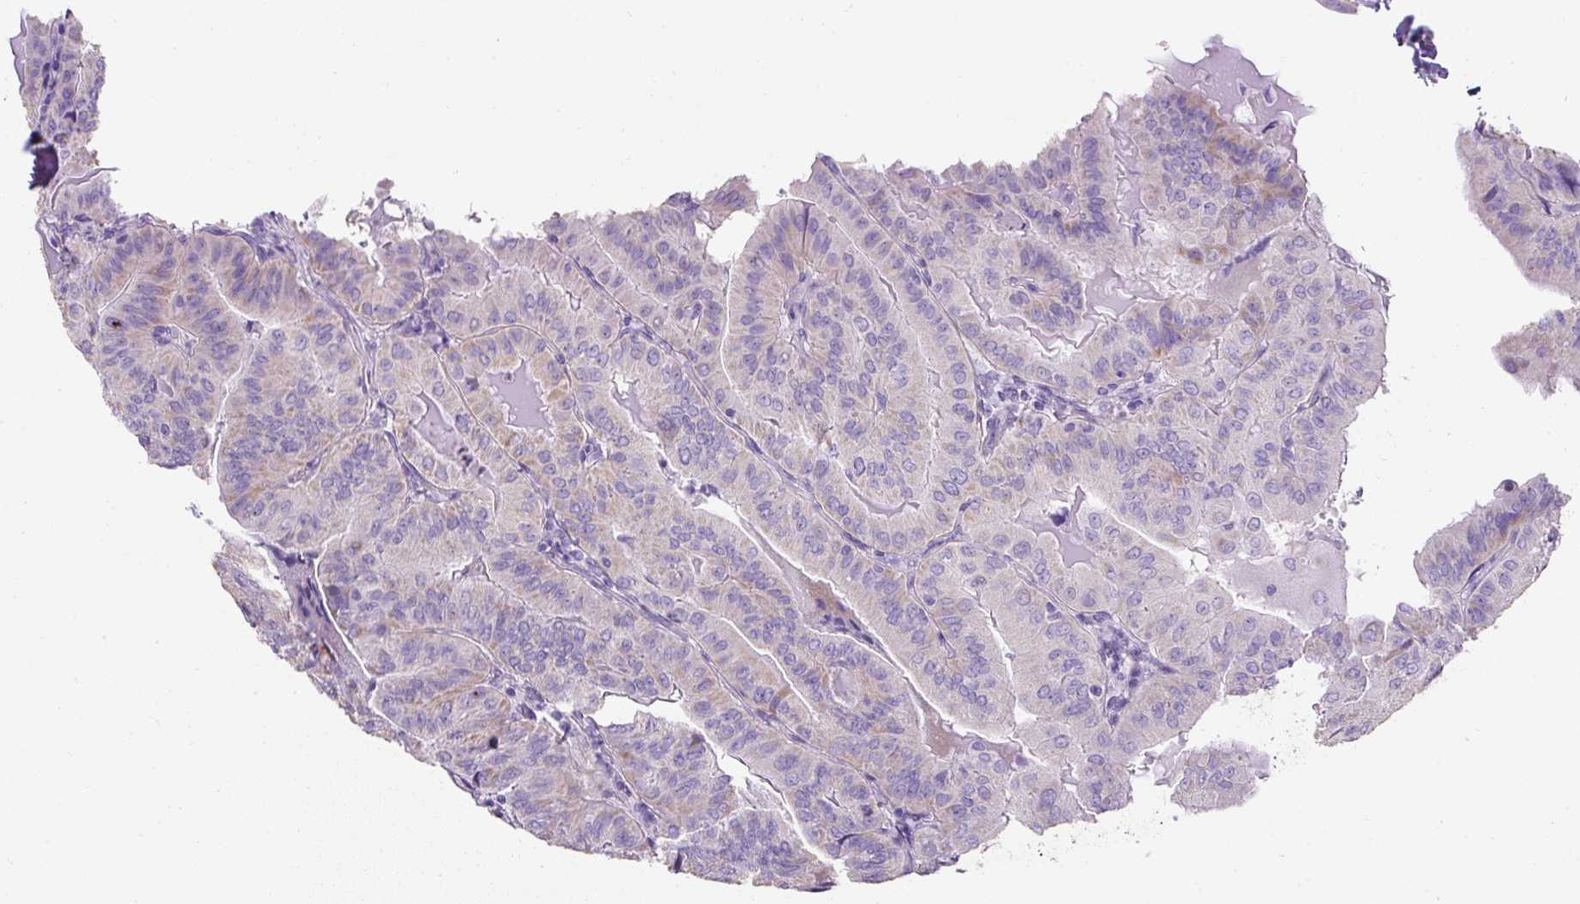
{"staining": {"intensity": "weak", "quantity": "<25%", "location": "cytoplasmic/membranous"}, "tissue": "thyroid cancer", "cell_type": "Tumor cells", "image_type": "cancer", "snomed": [{"axis": "morphology", "description": "Papillary adenocarcinoma, NOS"}, {"axis": "topography", "description": "Thyroid gland"}], "caption": "Papillary adenocarcinoma (thyroid) stained for a protein using immunohistochemistry (IHC) shows no staining tumor cells.", "gene": "C2CD4C", "patient": {"sex": "female", "age": 68}}